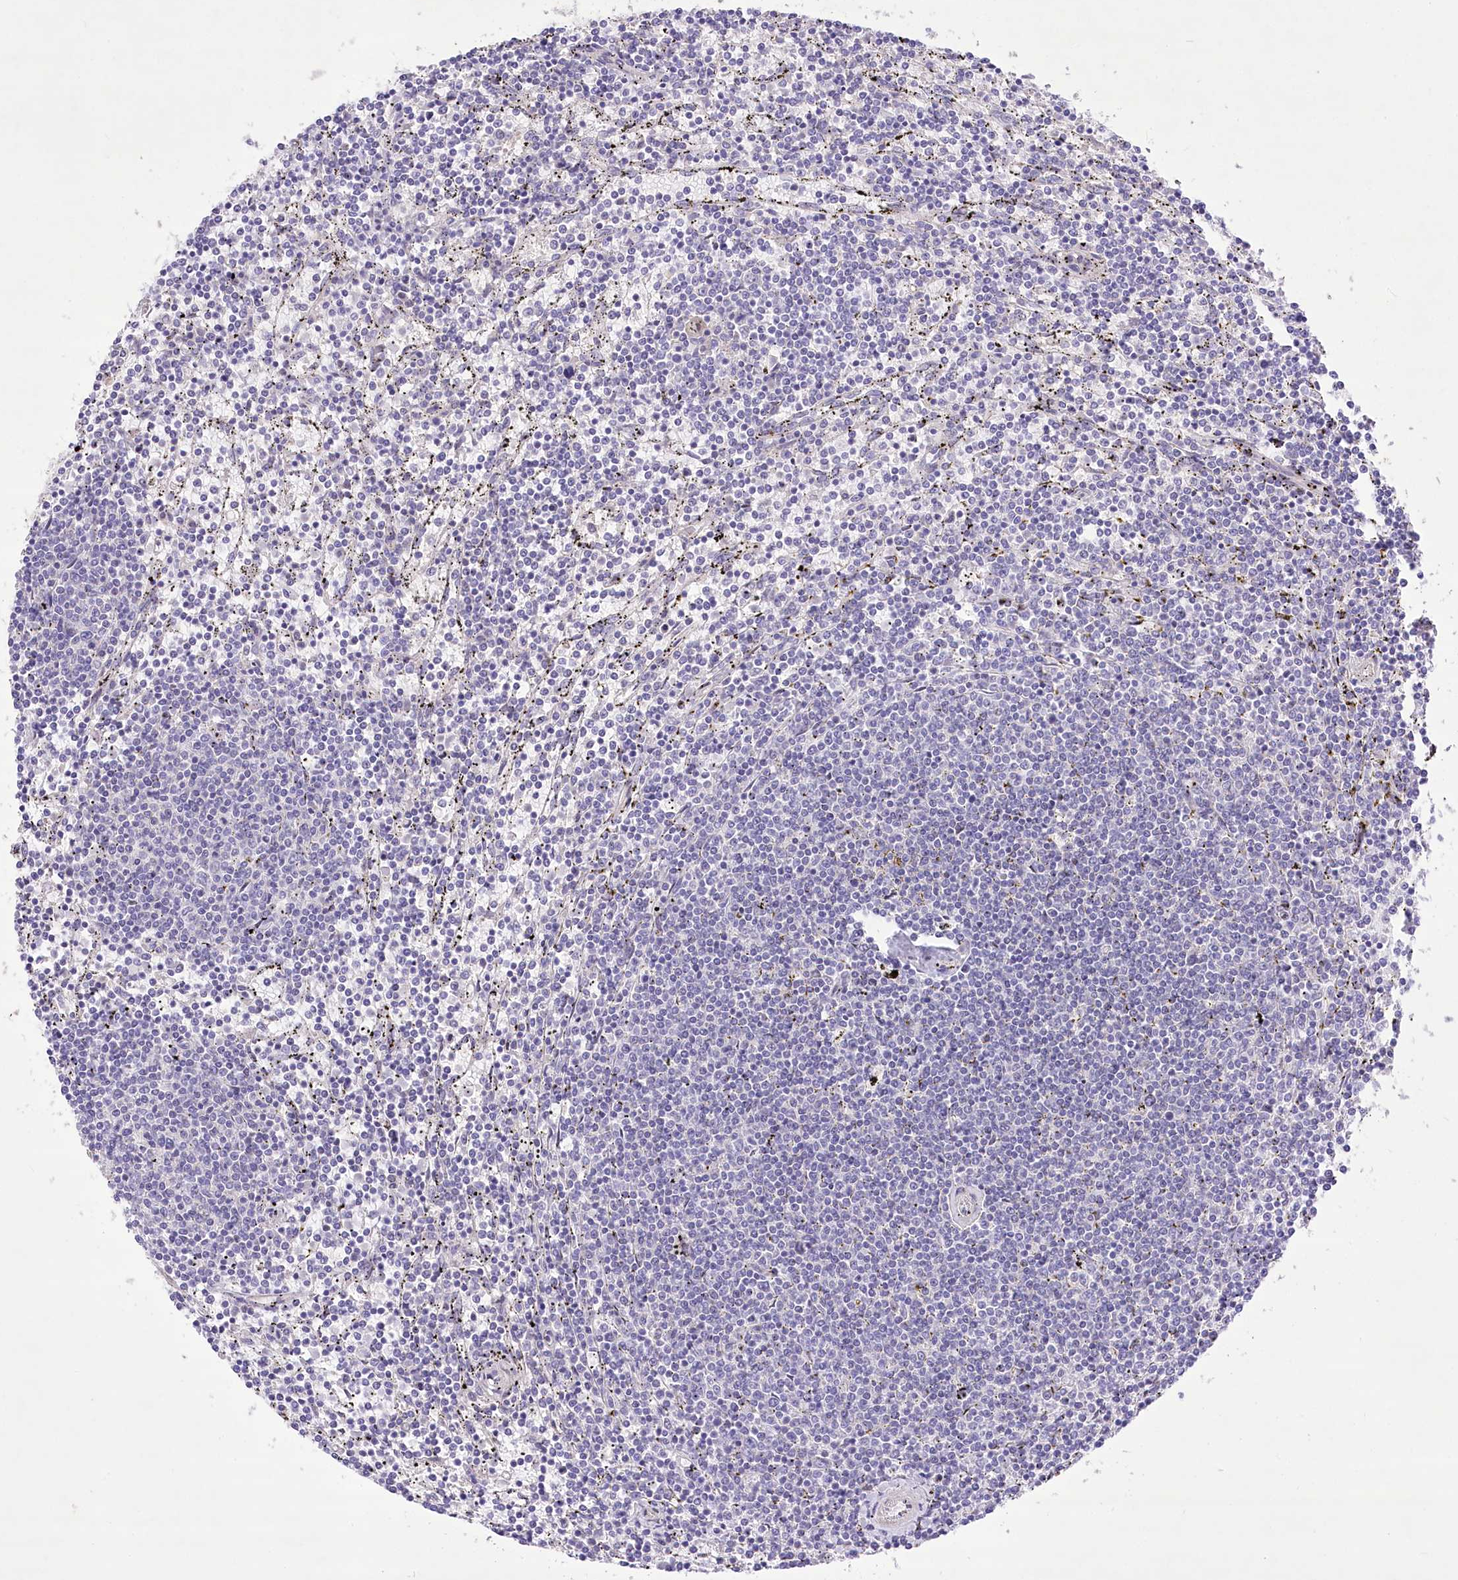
{"staining": {"intensity": "negative", "quantity": "none", "location": "none"}, "tissue": "lymphoma", "cell_type": "Tumor cells", "image_type": "cancer", "snomed": [{"axis": "morphology", "description": "Malignant lymphoma, non-Hodgkin's type, Low grade"}, {"axis": "topography", "description": "Spleen"}], "caption": "Human lymphoma stained for a protein using immunohistochemistry (IHC) displays no positivity in tumor cells.", "gene": "ANGPTL3", "patient": {"sex": "female", "age": 50}}